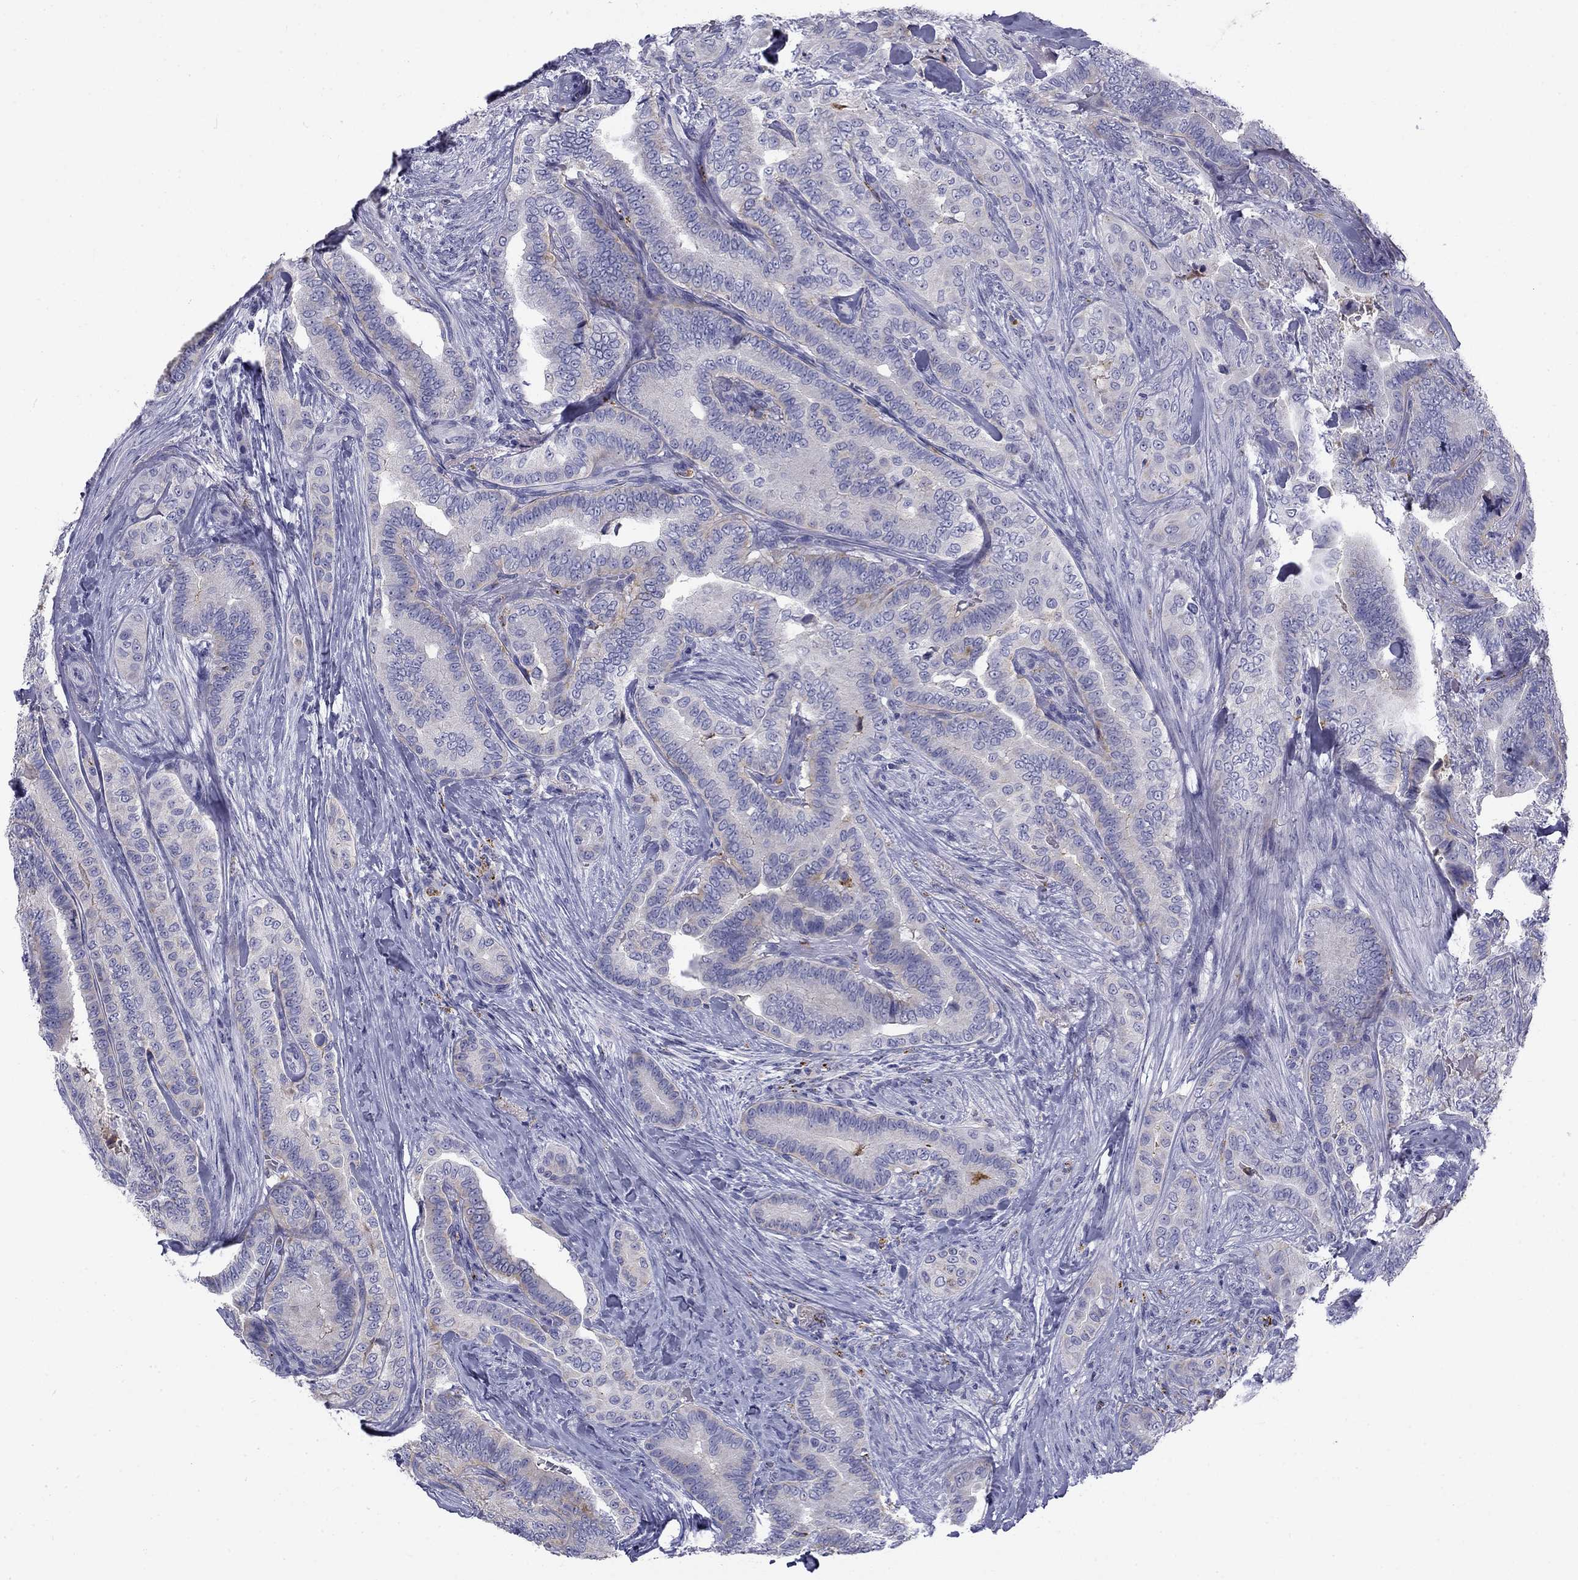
{"staining": {"intensity": "weak", "quantity": "<25%", "location": "cytoplasmic/membranous"}, "tissue": "thyroid cancer", "cell_type": "Tumor cells", "image_type": "cancer", "snomed": [{"axis": "morphology", "description": "Papillary adenocarcinoma, NOS"}, {"axis": "topography", "description": "Thyroid gland"}], "caption": "Tumor cells show no significant protein positivity in thyroid cancer.", "gene": "CLPSL2", "patient": {"sex": "male", "age": 61}}